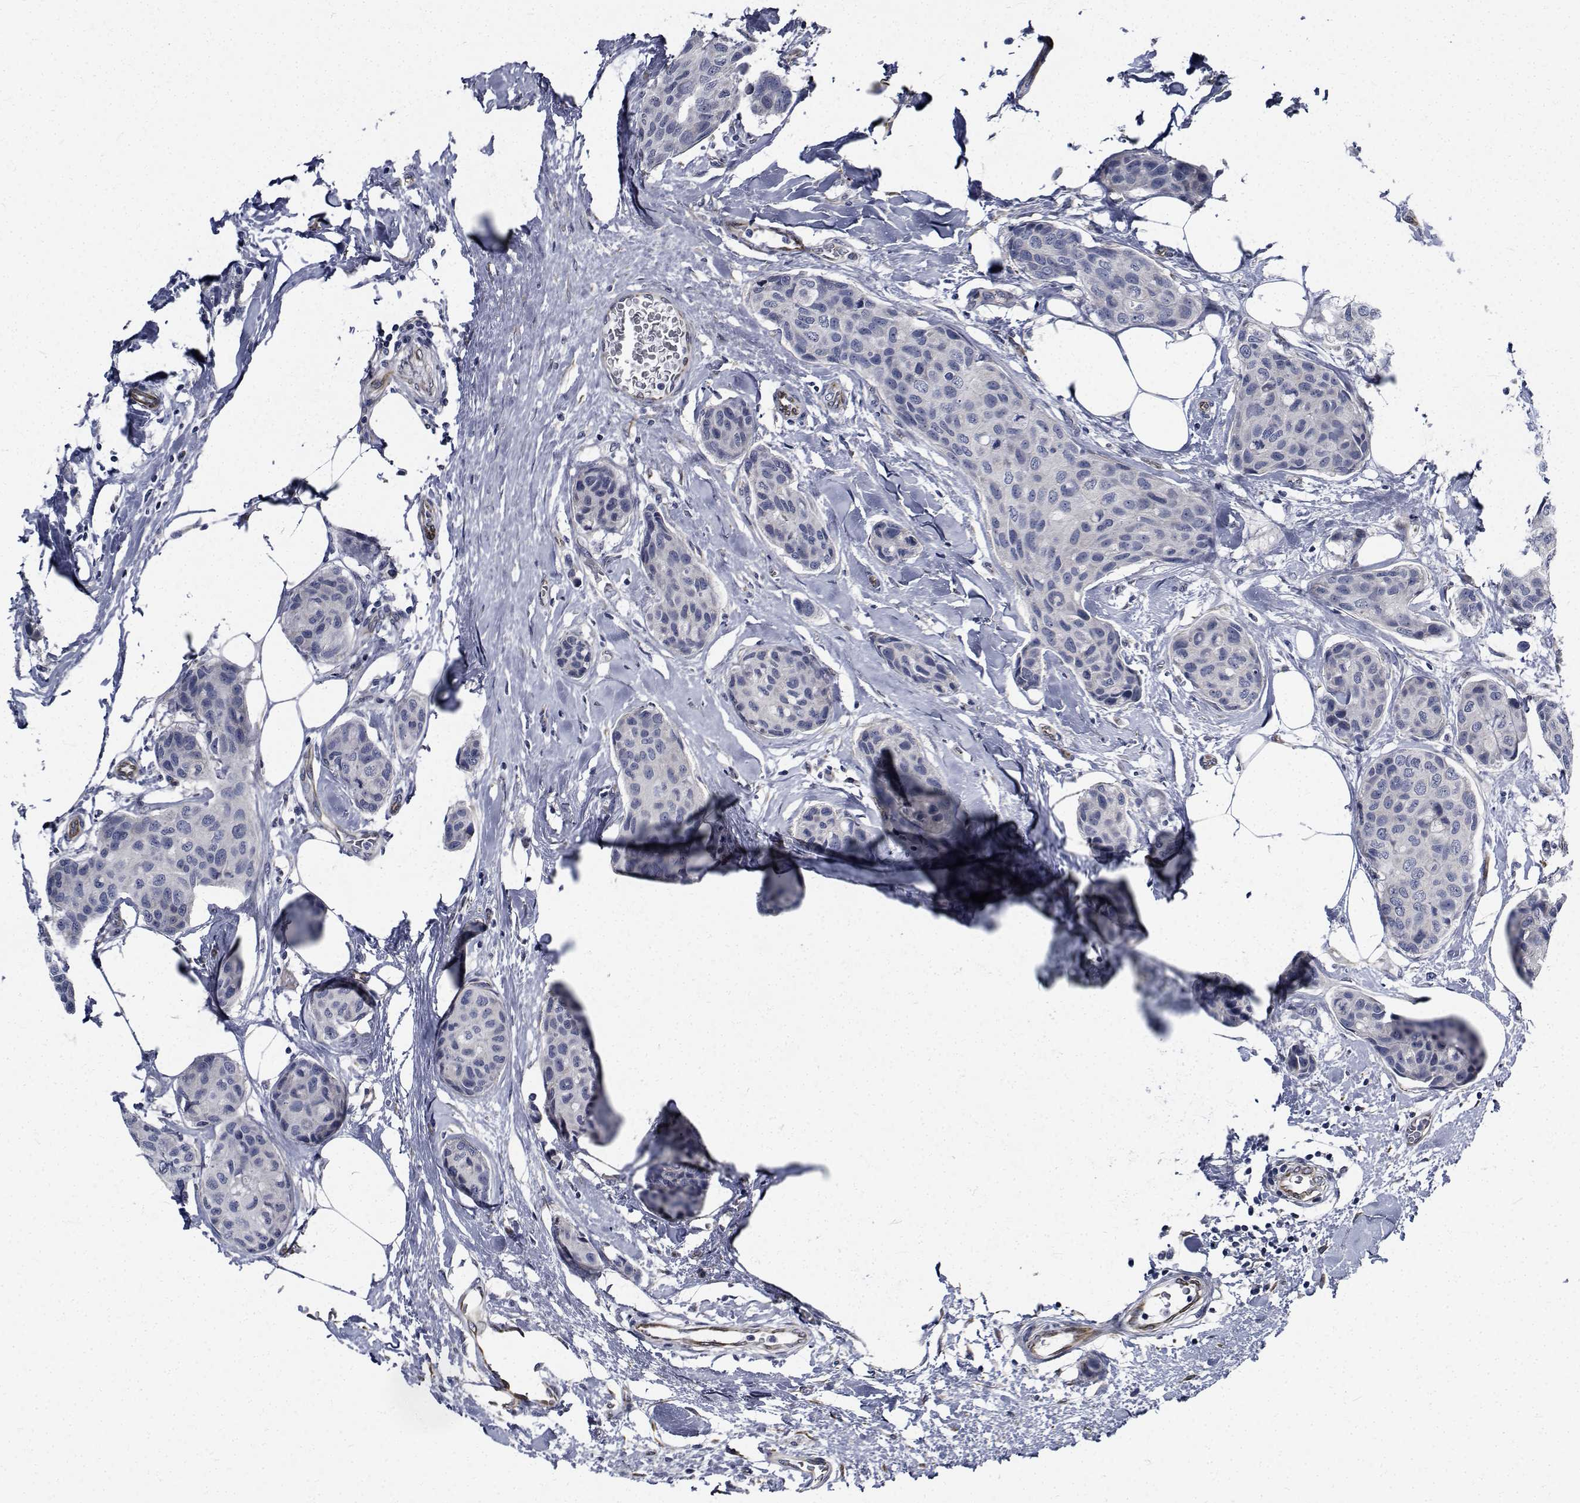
{"staining": {"intensity": "negative", "quantity": "none", "location": "none"}, "tissue": "breast cancer", "cell_type": "Tumor cells", "image_type": "cancer", "snomed": [{"axis": "morphology", "description": "Duct carcinoma"}, {"axis": "topography", "description": "Breast"}], "caption": "This histopathology image is of breast cancer stained with IHC to label a protein in brown with the nuclei are counter-stained blue. There is no staining in tumor cells.", "gene": "TTBK1", "patient": {"sex": "female", "age": 80}}